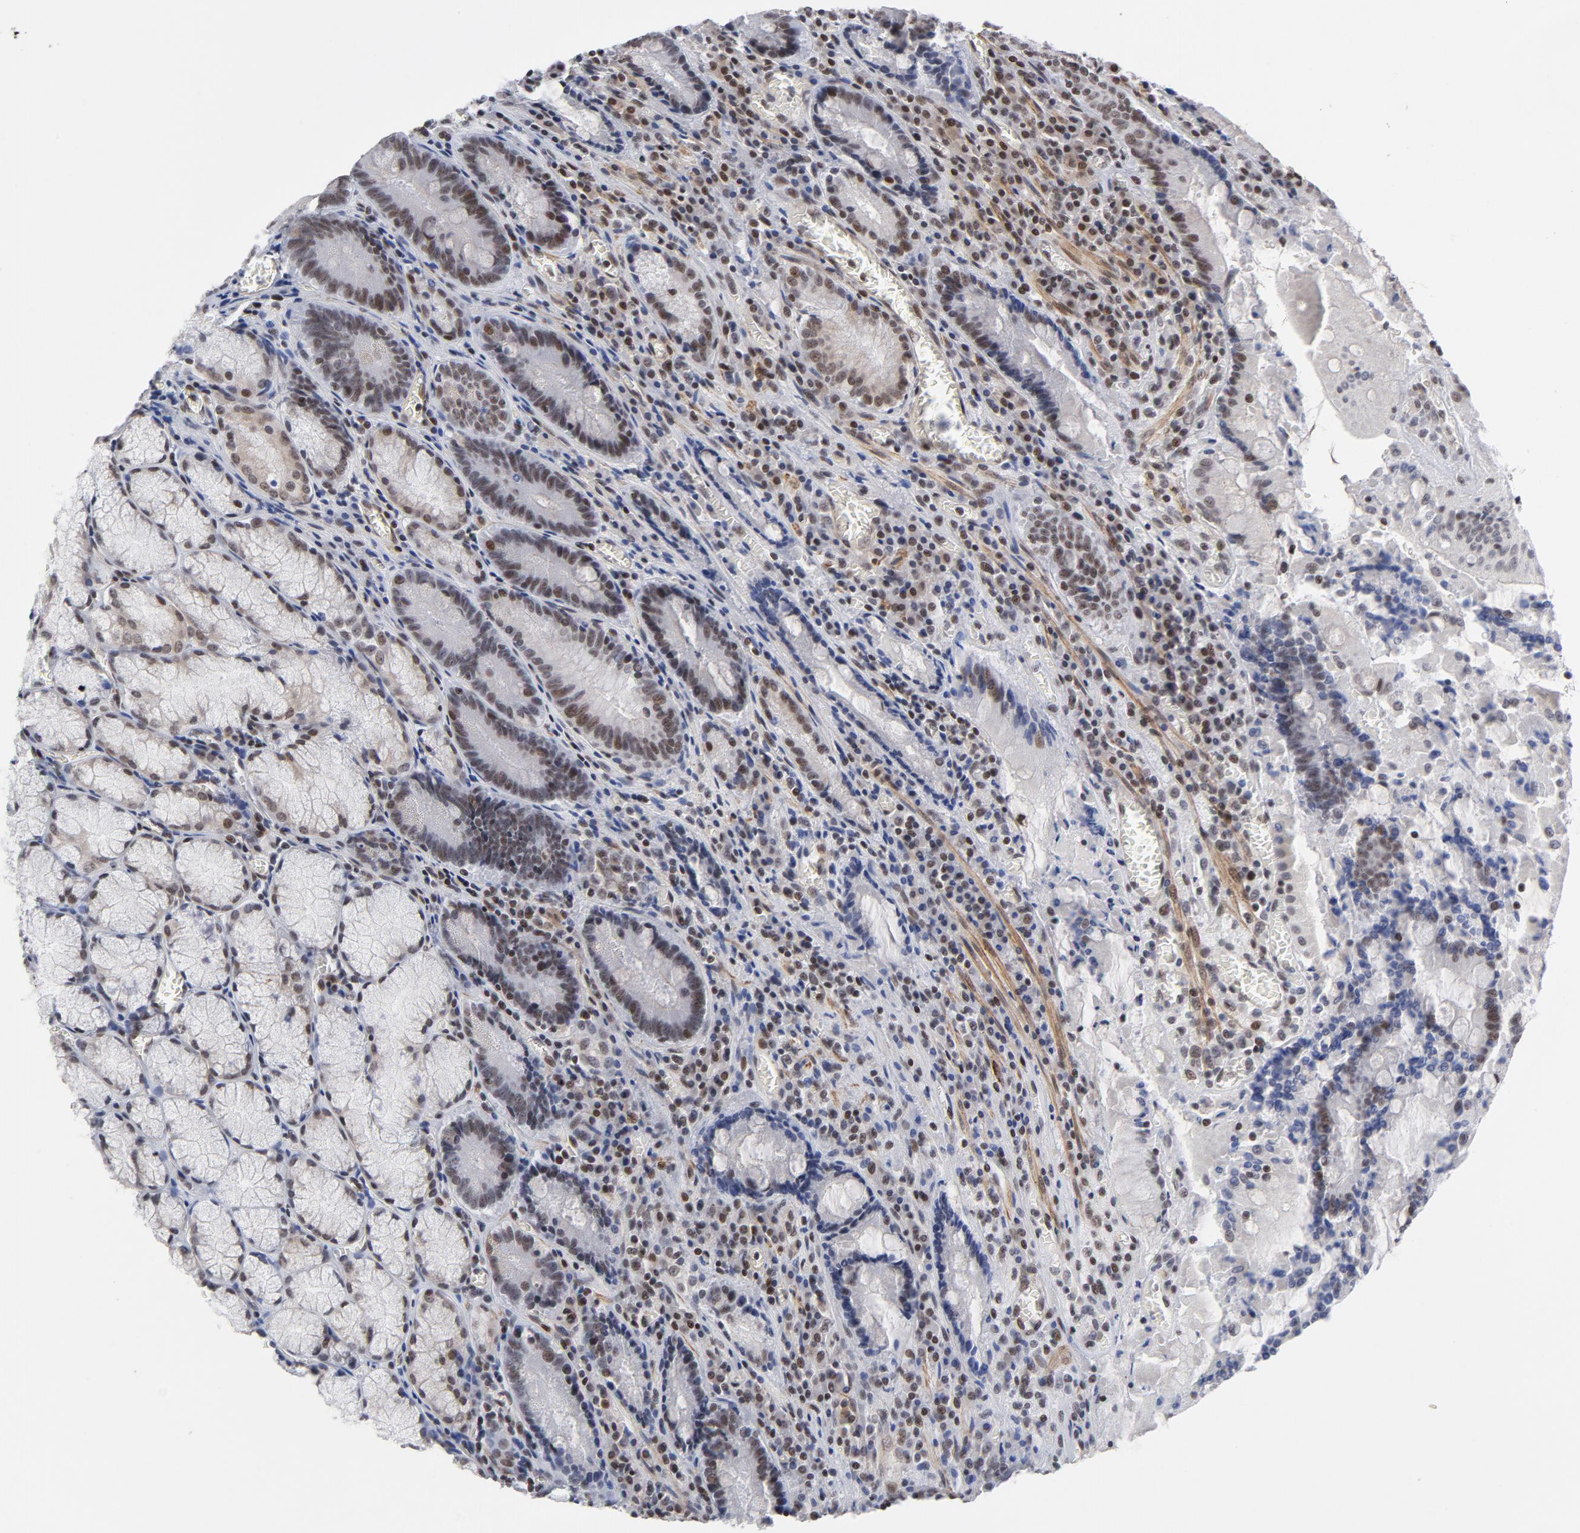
{"staining": {"intensity": "strong", "quantity": ">75%", "location": "nuclear"}, "tissue": "stomach", "cell_type": "Glandular cells", "image_type": "normal", "snomed": [{"axis": "morphology", "description": "Normal tissue, NOS"}, {"axis": "topography", "description": "Stomach, lower"}], "caption": "Immunohistochemistry (IHC) staining of normal stomach, which demonstrates high levels of strong nuclear expression in approximately >75% of glandular cells indicating strong nuclear protein expression. The staining was performed using DAB (3,3'-diaminobenzidine) (brown) for protein detection and nuclei were counterstained in hematoxylin (blue).", "gene": "CTCF", "patient": {"sex": "male", "age": 56}}